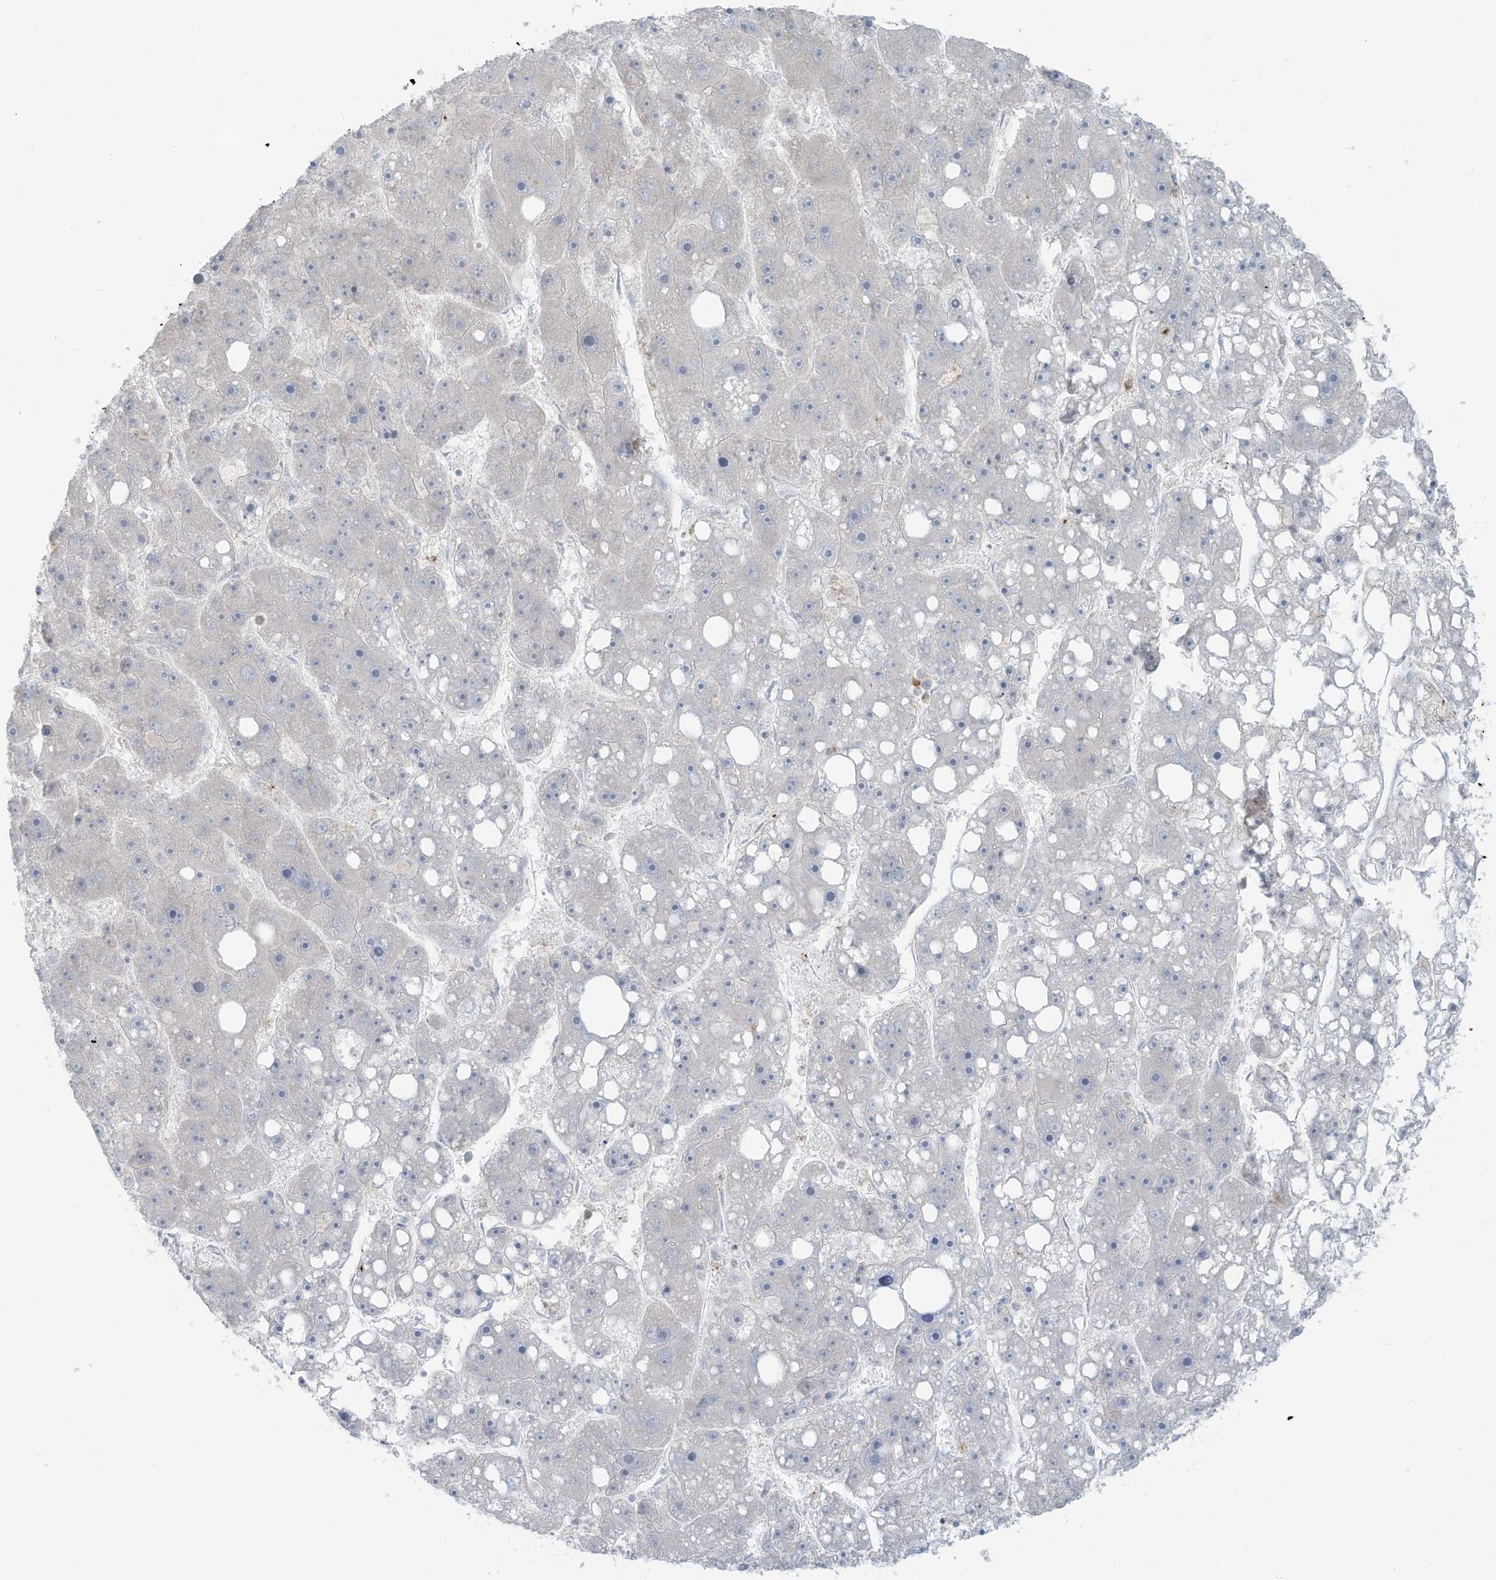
{"staining": {"intensity": "negative", "quantity": "none", "location": "none"}, "tissue": "liver cancer", "cell_type": "Tumor cells", "image_type": "cancer", "snomed": [{"axis": "morphology", "description": "Carcinoma, Hepatocellular, NOS"}, {"axis": "topography", "description": "Liver"}], "caption": "Tumor cells show no significant protein positivity in hepatocellular carcinoma (liver). (Immunohistochemistry, brightfield microscopy, high magnification).", "gene": "NOTO", "patient": {"sex": "female", "age": 61}}